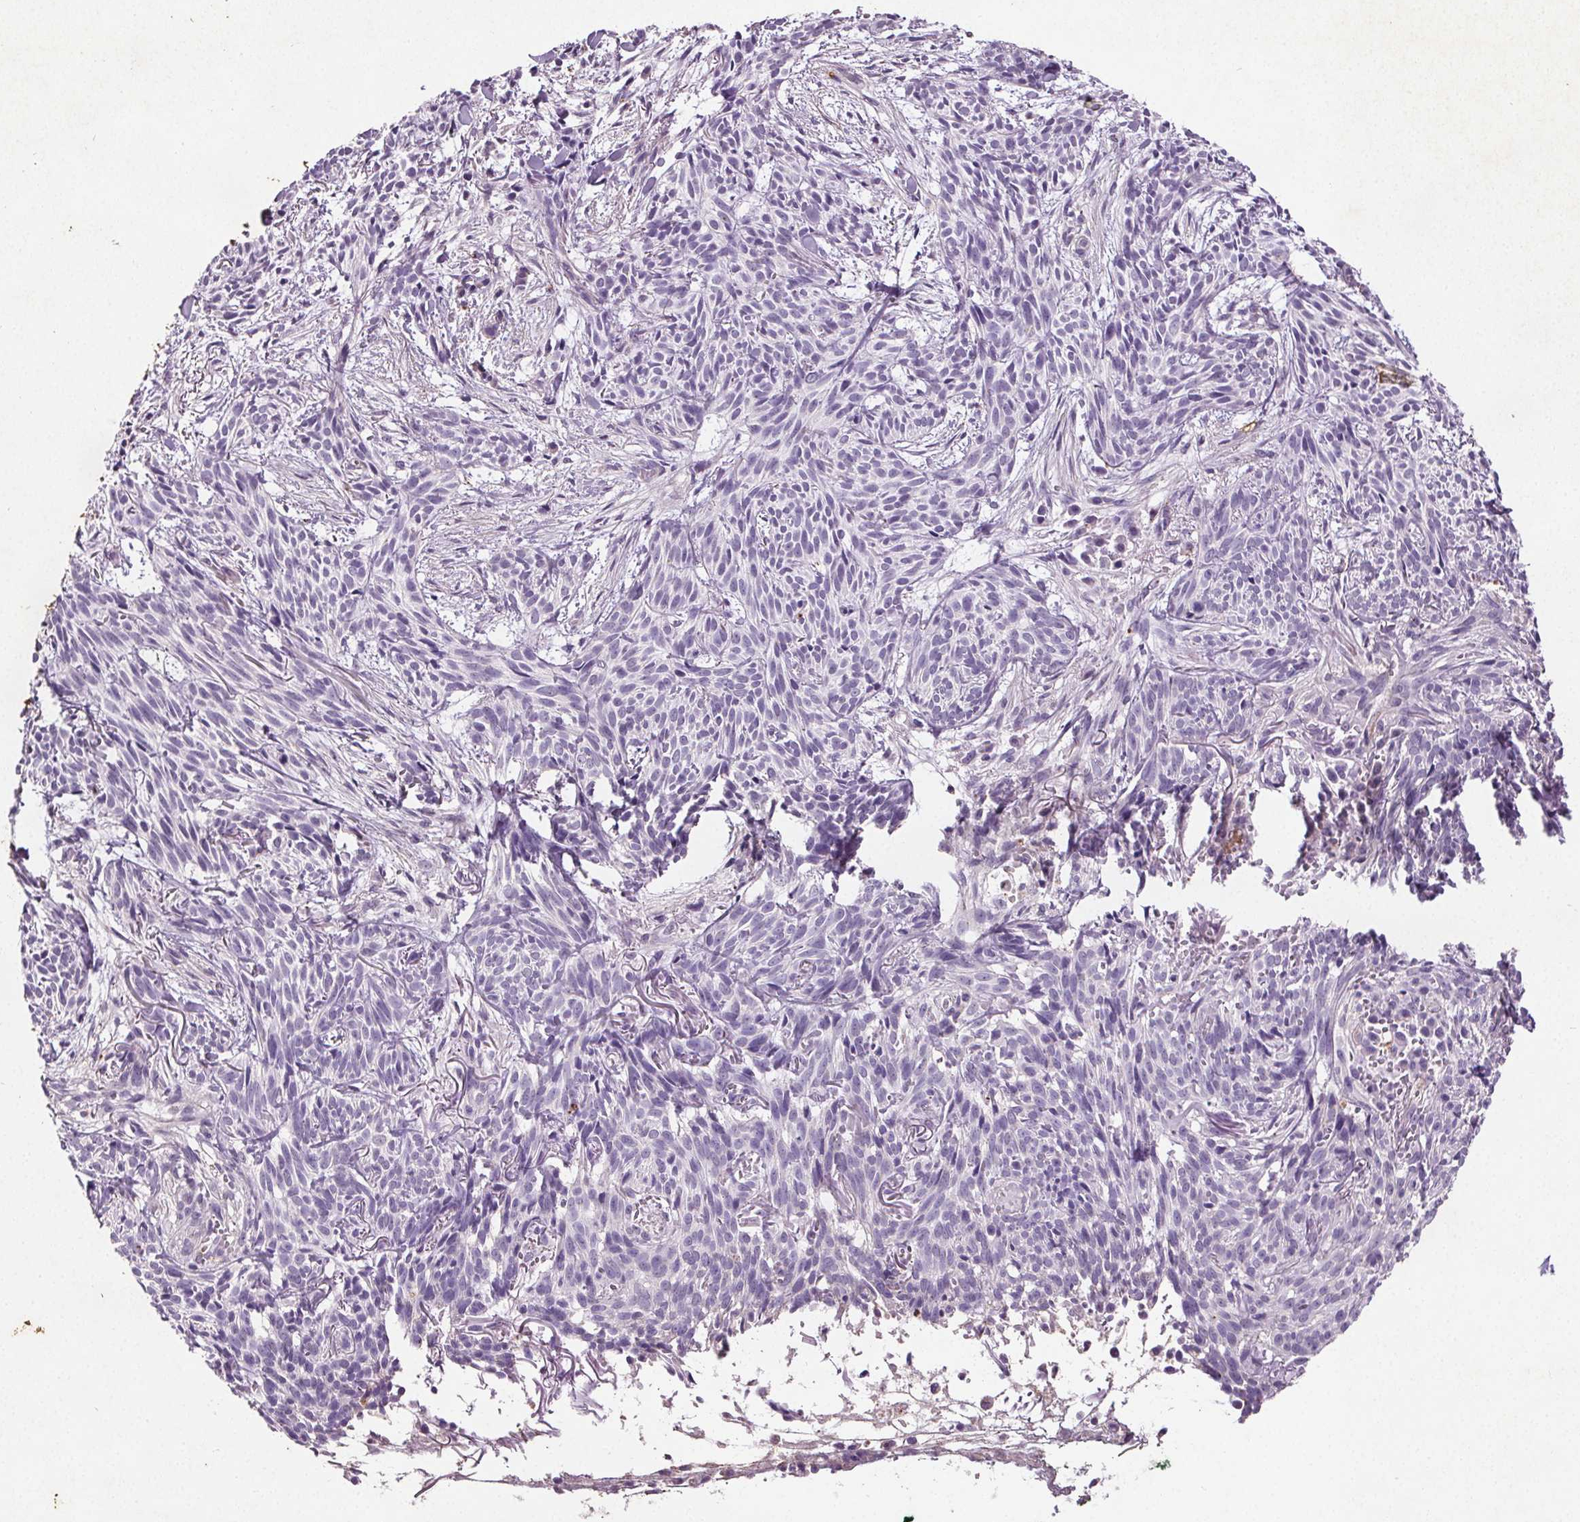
{"staining": {"intensity": "negative", "quantity": "none", "location": "none"}, "tissue": "skin cancer", "cell_type": "Tumor cells", "image_type": "cancer", "snomed": [{"axis": "morphology", "description": "Basal cell carcinoma"}, {"axis": "topography", "description": "Skin"}], "caption": "Immunohistochemical staining of human basal cell carcinoma (skin) displays no significant expression in tumor cells.", "gene": "C19orf84", "patient": {"sex": "male", "age": 71}}